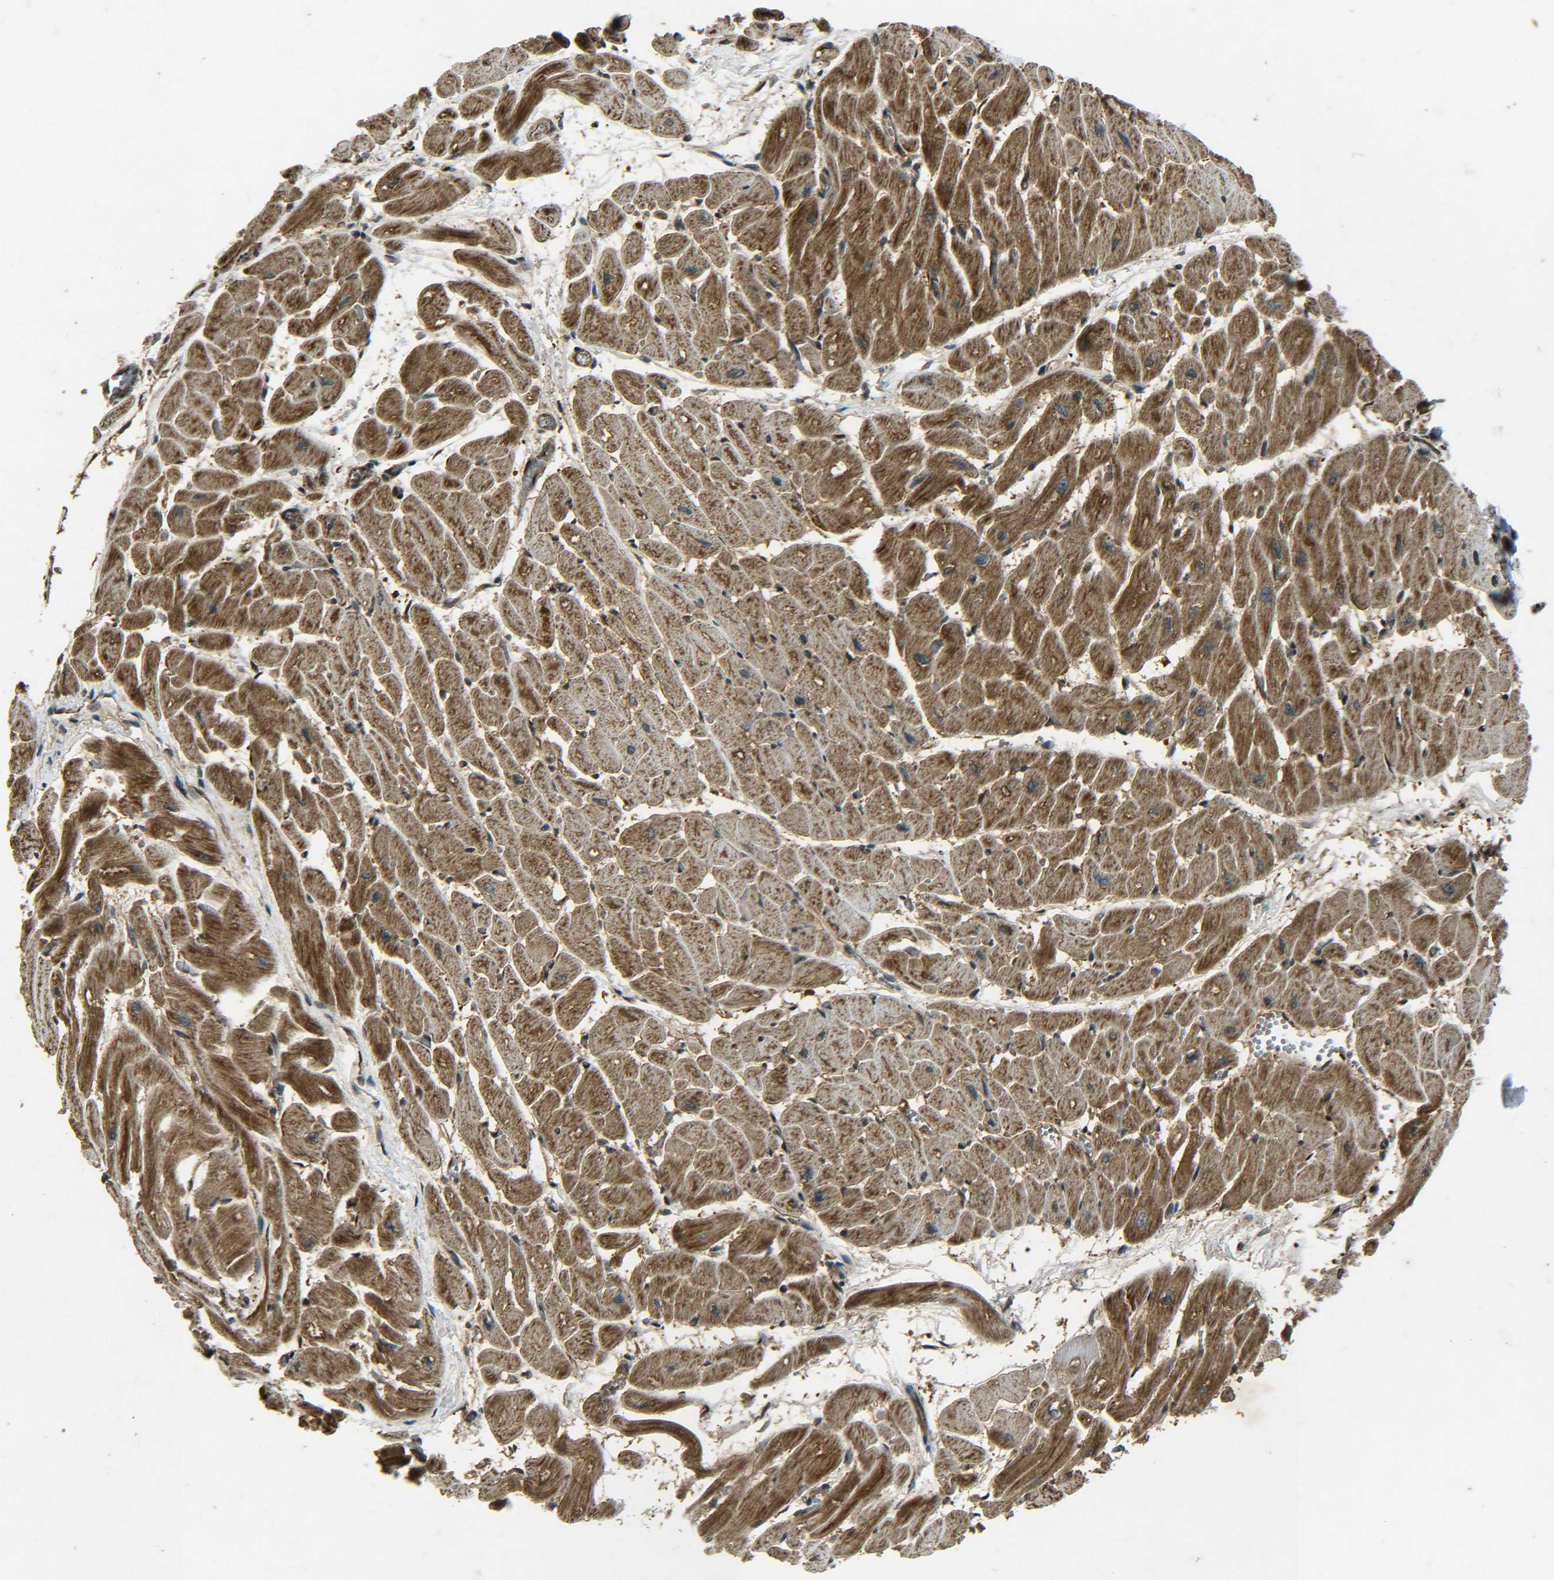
{"staining": {"intensity": "moderate", "quantity": ">75%", "location": "cytoplasmic/membranous"}, "tissue": "heart muscle", "cell_type": "Cardiomyocytes", "image_type": "normal", "snomed": [{"axis": "morphology", "description": "Normal tissue, NOS"}, {"axis": "topography", "description": "Heart"}], "caption": "Protein analysis of benign heart muscle demonstrates moderate cytoplasmic/membranous positivity in about >75% of cardiomyocytes.", "gene": "PLK2", "patient": {"sex": "male", "age": 45}}